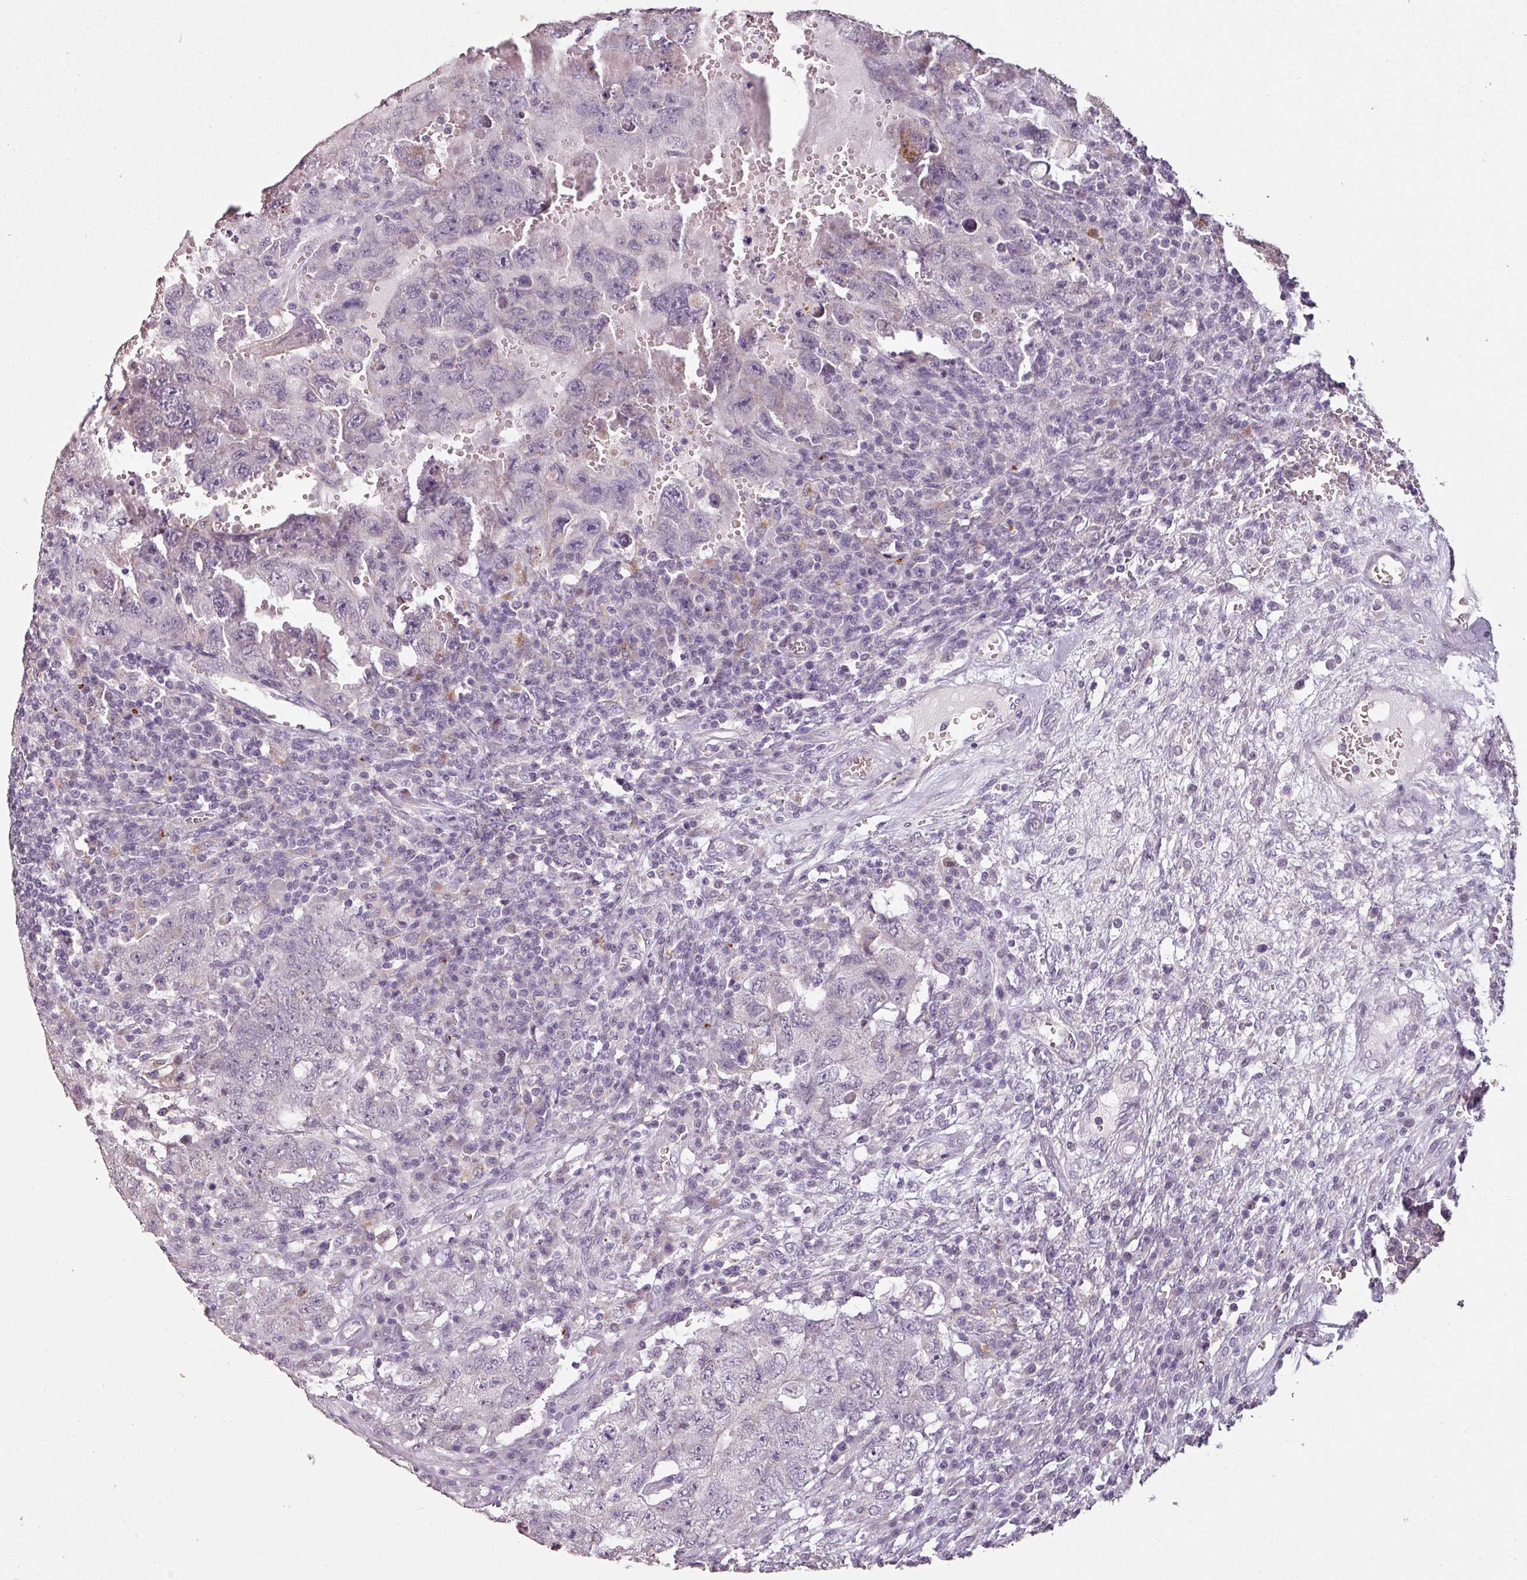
{"staining": {"intensity": "negative", "quantity": "none", "location": "none"}, "tissue": "testis cancer", "cell_type": "Tumor cells", "image_type": "cancer", "snomed": [{"axis": "morphology", "description": "Carcinoma, Embryonal, NOS"}, {"axis": "topography", "description": "Testis"}], "caption": "This is a image of immunohistochemistry (IHC) staining of testis cancer (embryonal carcinoma), which shows no positivity in tumor cells.", "gene": "LYPLA1", "patient": {"sex": "male", "age": 26}}